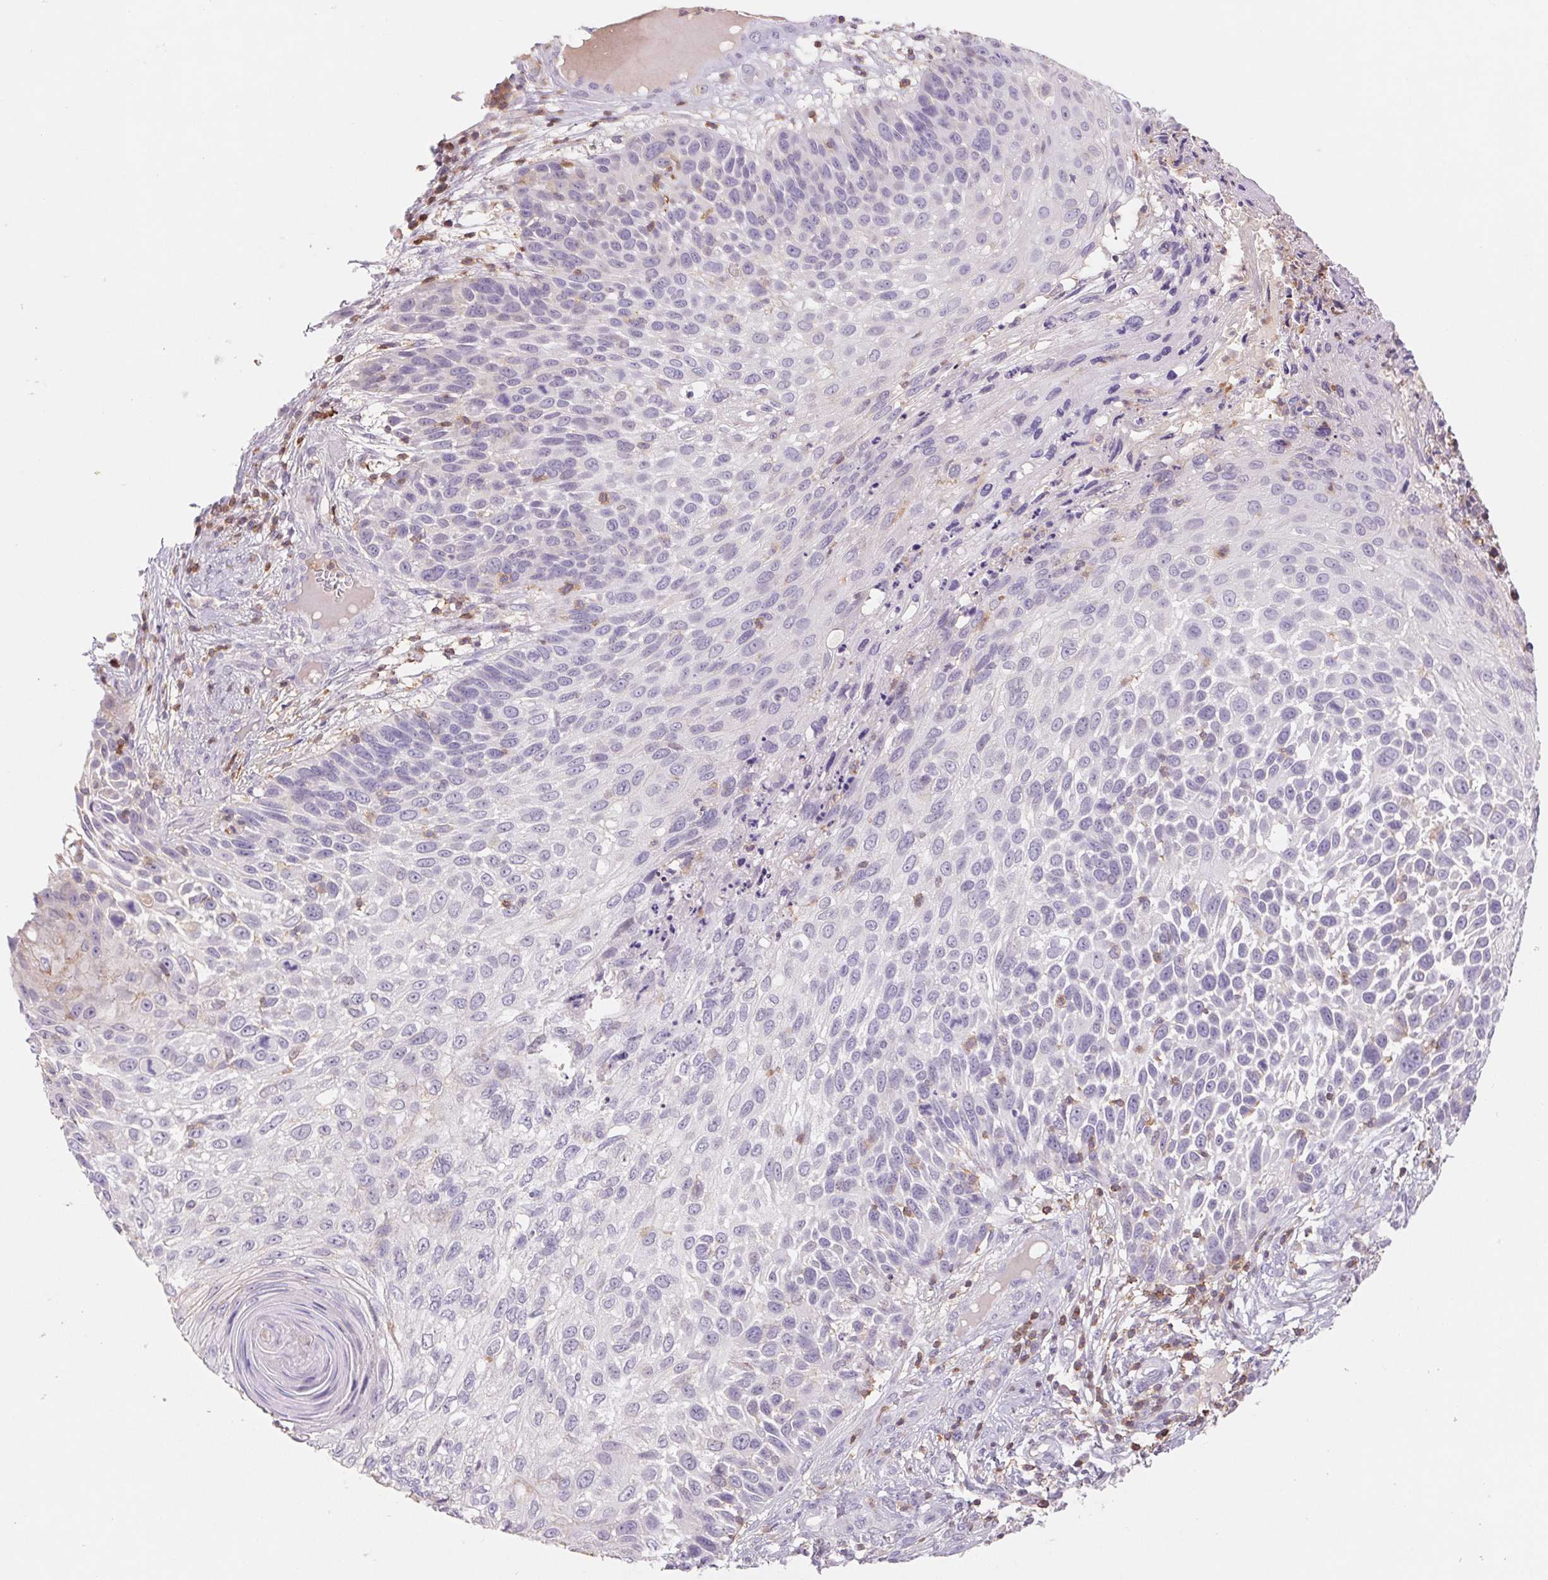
{"staining": {"intensity": "negative", "quantity": "none", "location": "none"}, "tissue": "skin cancer", "cell_type": "Tumor cells", "image_type": "cancer", "snomed": [{"axis": "morphology", "description": "Squamous cell carcinoma, NOS"}, {"axis": "topography", "description": "Skin"}], "caption": "Protein analysis of skin cancer (squamous cell carcinoma) reveals no significant expression in tumor cells. (DAB immunohistochemistry visualized using brightfield microscopy, high magnification).", "gene": "KIF26A", "patient": {"sex": "male", "age": 92}}